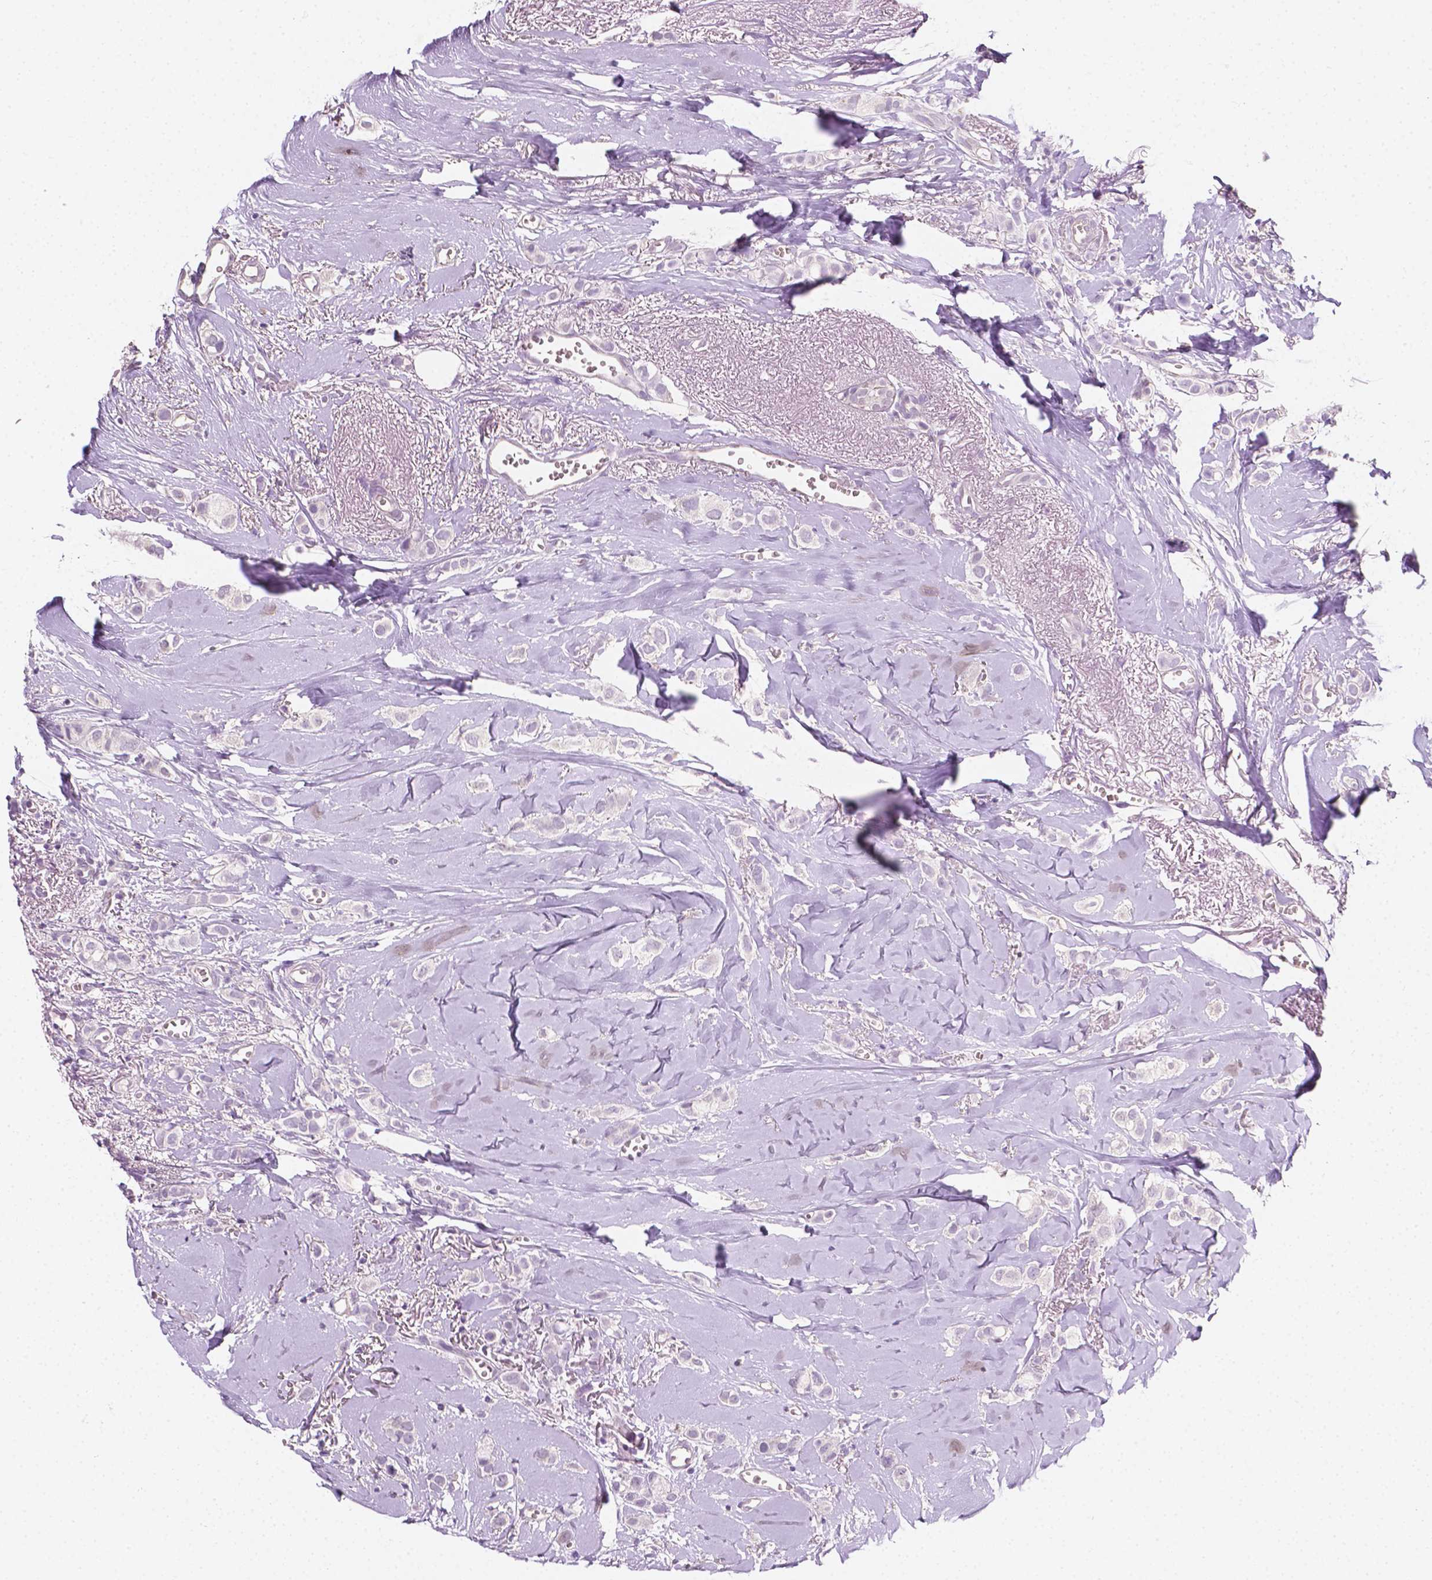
{"staining": {"intensity": "negative", "quantity": "none", "location": "none"}, "tissue": "breast cancer", "cell_type": "Tumor cells", "image_type": "cancer", "snomed": [{"axis": "morphology", "description": "Duct carcinoma"}, {"axis": "topography", "description": "Breast"}], "caption": "The immunohistochemistry histopathology image has no significant staining in tumor cells of breast cancer tissue. The staining was performed using DAB (3,3'-diaminobenzidine) to visualize the protein expression in brown, while the nuclei were stained in blue with hematoxylin (Magnification: 20x).", "gene": "EGFR", "patient": {"sex": "female", "age": 85}}